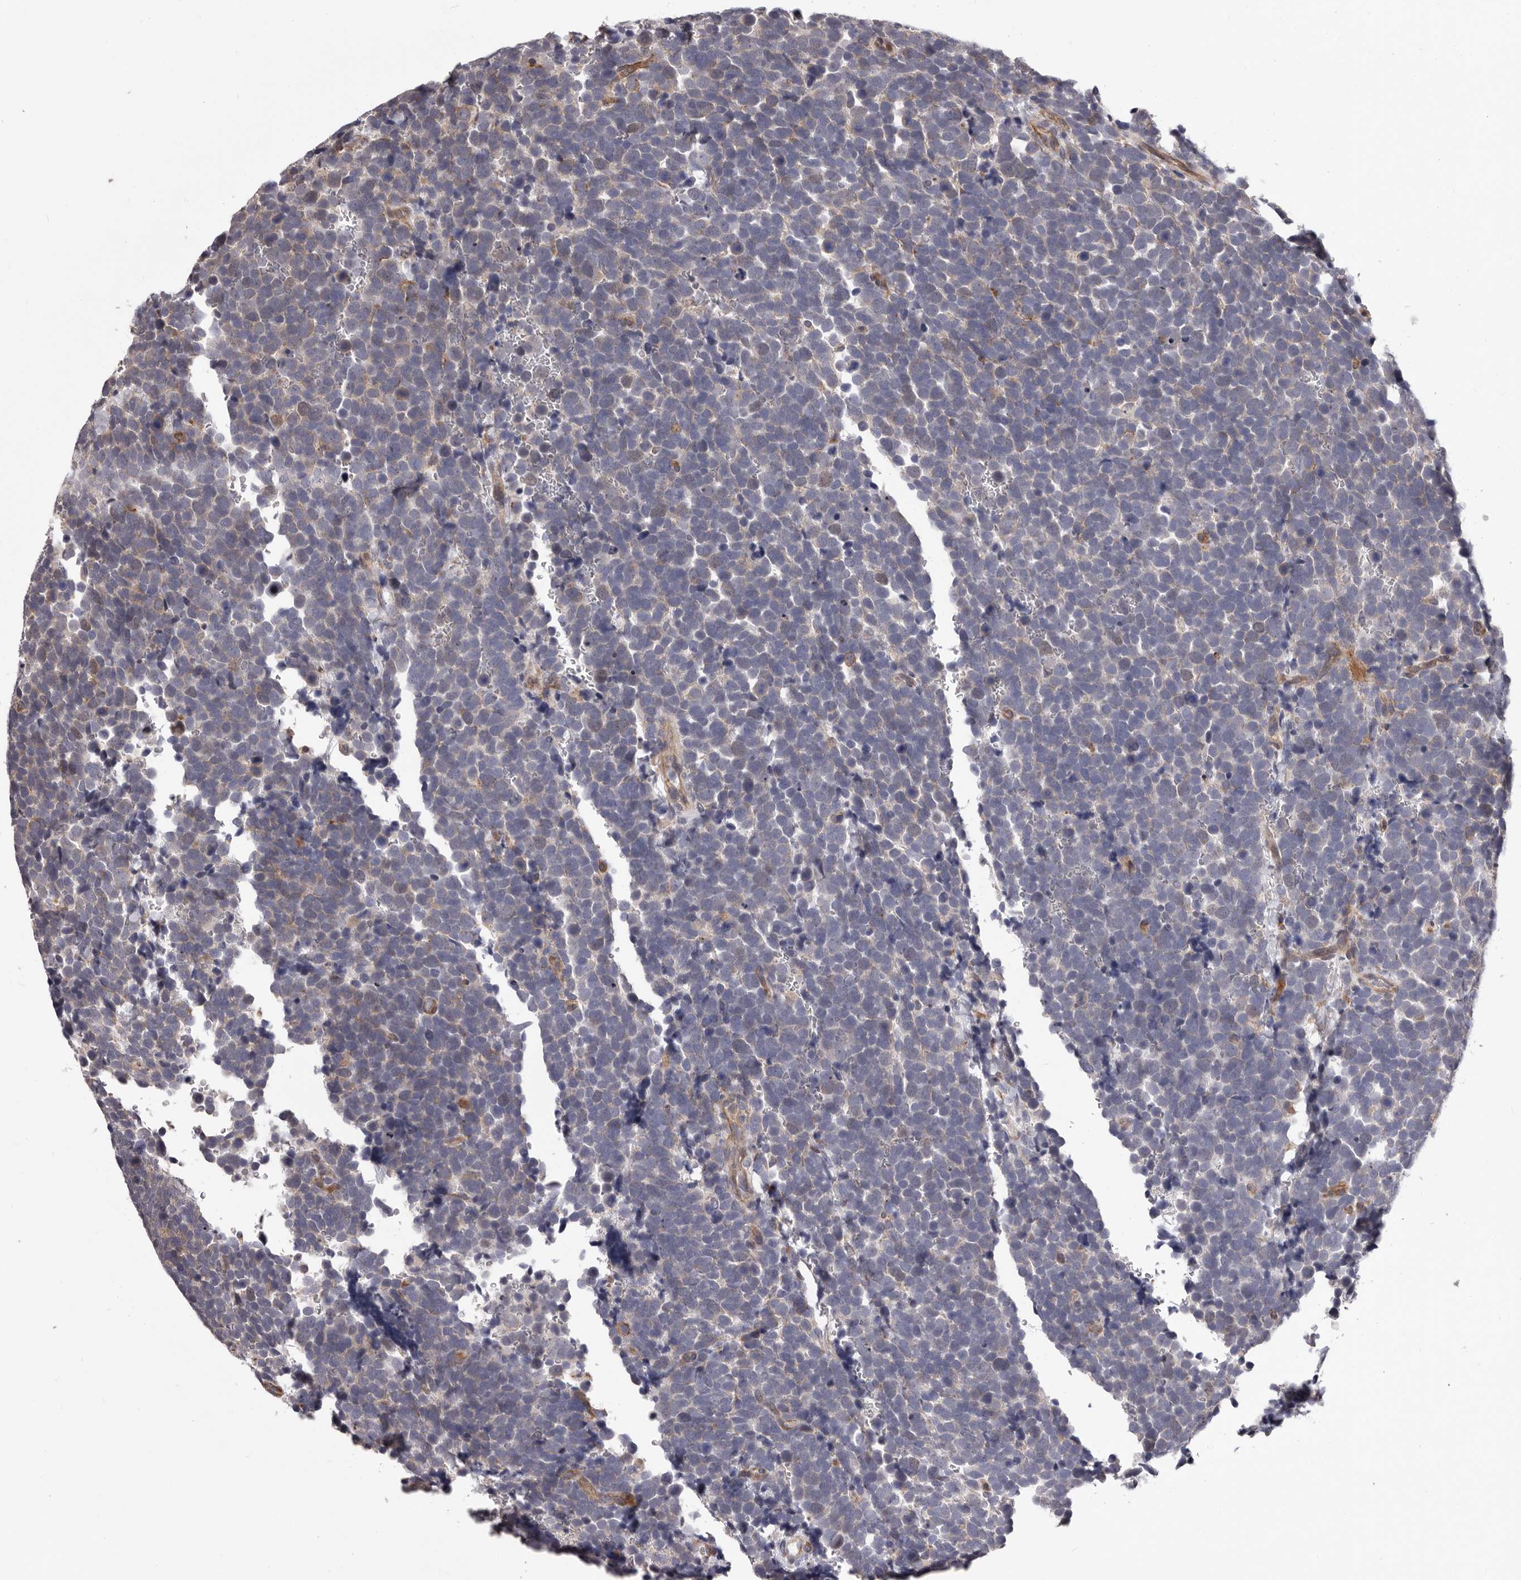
{"staining": {"intensity": "negative", "quantity": "none", "location": "none"}, "tissue": "urothelial cancer", "cell_type": "Tumor cells", "image_type": "cancer", "snomed": [{"axis": "morphology", "description": "Urothelial carcinoma, High grade"}, {"axis": "topography", "description": "Urinary bladder"}], "caption": "There is no significant positivity in tumor cells of high-grade urothelial carcinoma.", "gene": "ALPK1", "patient": {"sex": "female", "age": 82}}